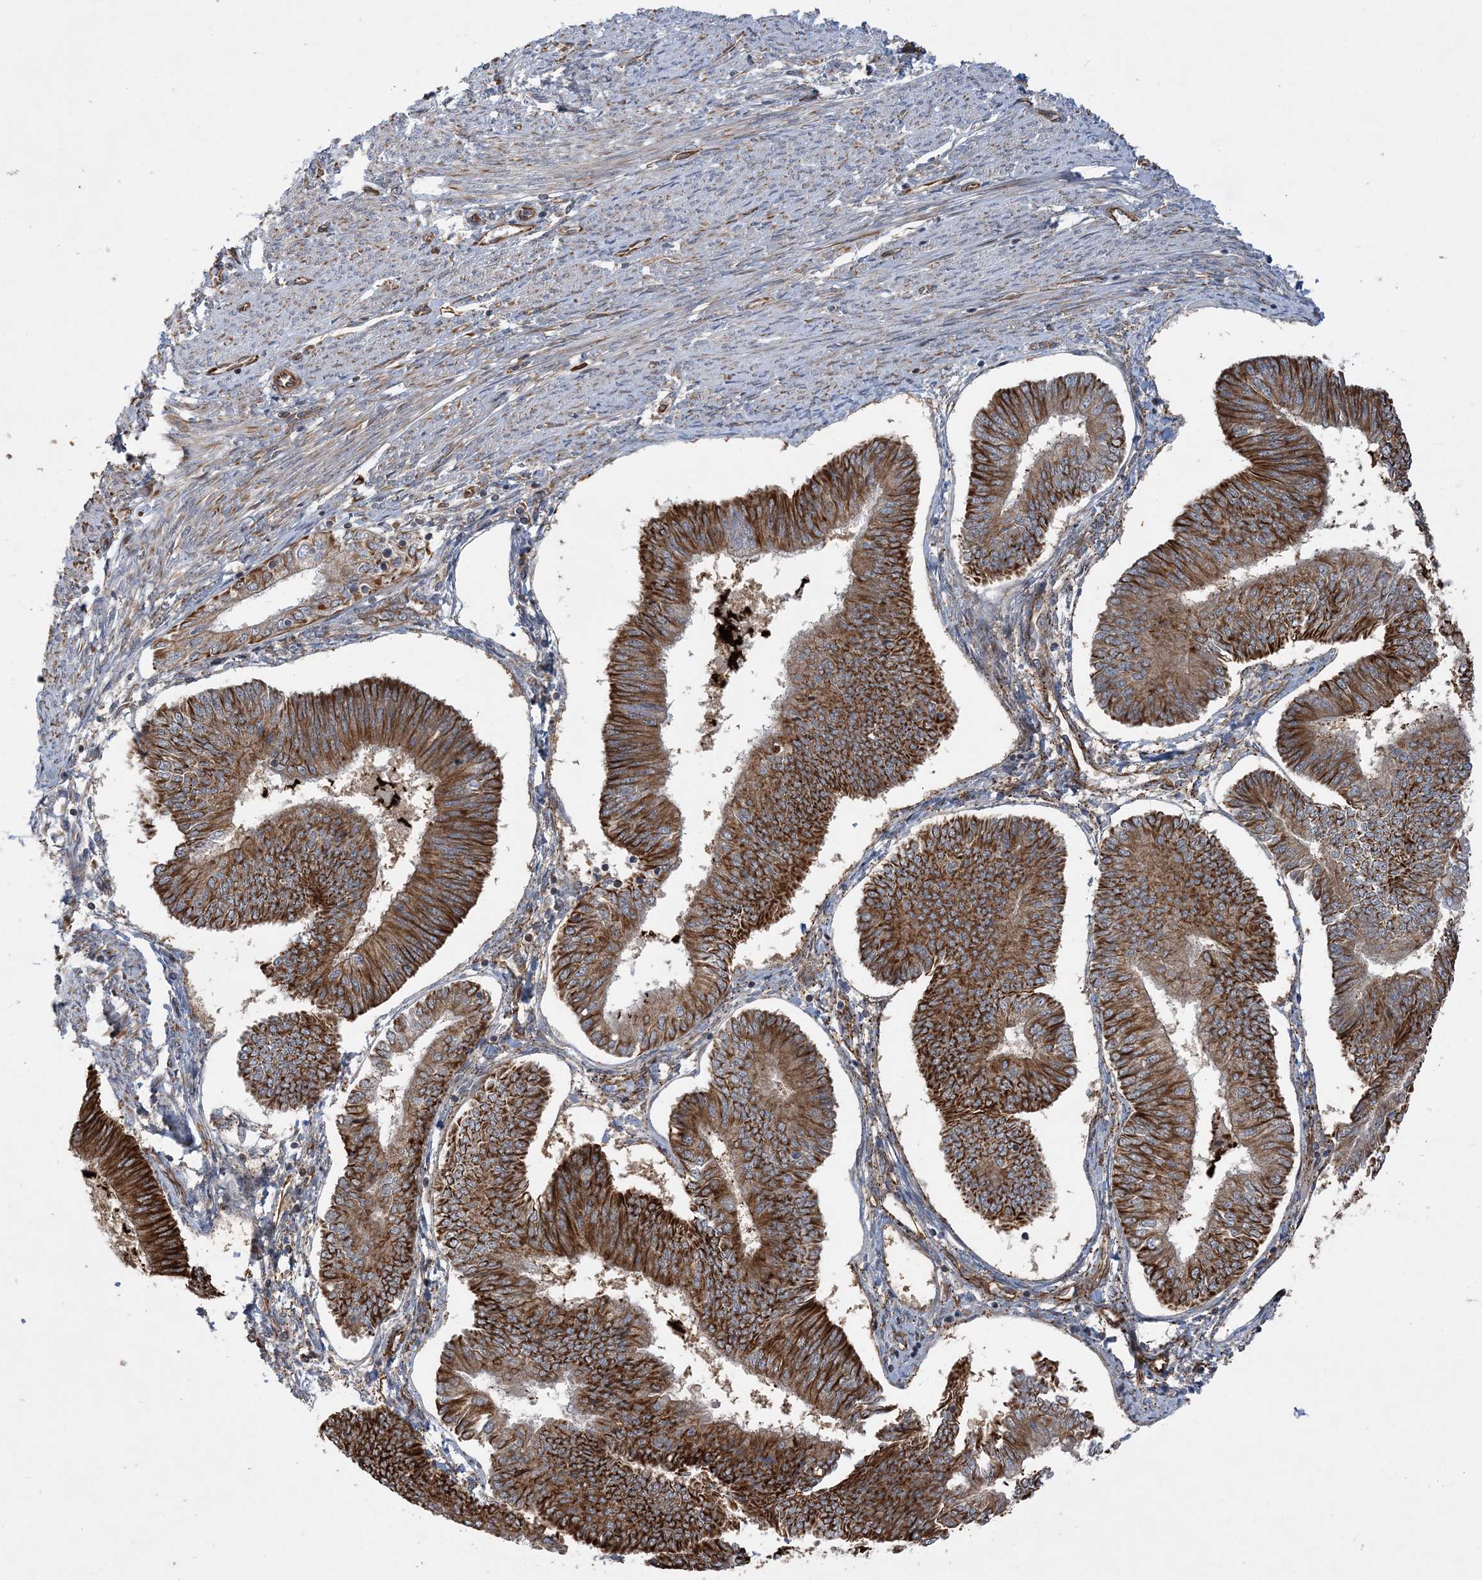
{"staining": {"intensity": "strong", "quantity": ">75%", "location": "cytoplasmic/membranous"}, "tissue": "endometrial cancer", "cell_type": "Tumor cells", "image_type": "cancer", "snomed": [{"axis": "morphology", "description": "Adenocarcinoma, NOS"}, {"axis": "topography", "description": "Endometrium"}], "caption": "Human endometrial cancer (adenocarcinoma) stained for a protein (brown) displays strong cytoplasmic/membranous positive positivity in about >75% of tumor cells.", "gene": "FAM114A2", "patient": {"sex": "female", "age": 58}}